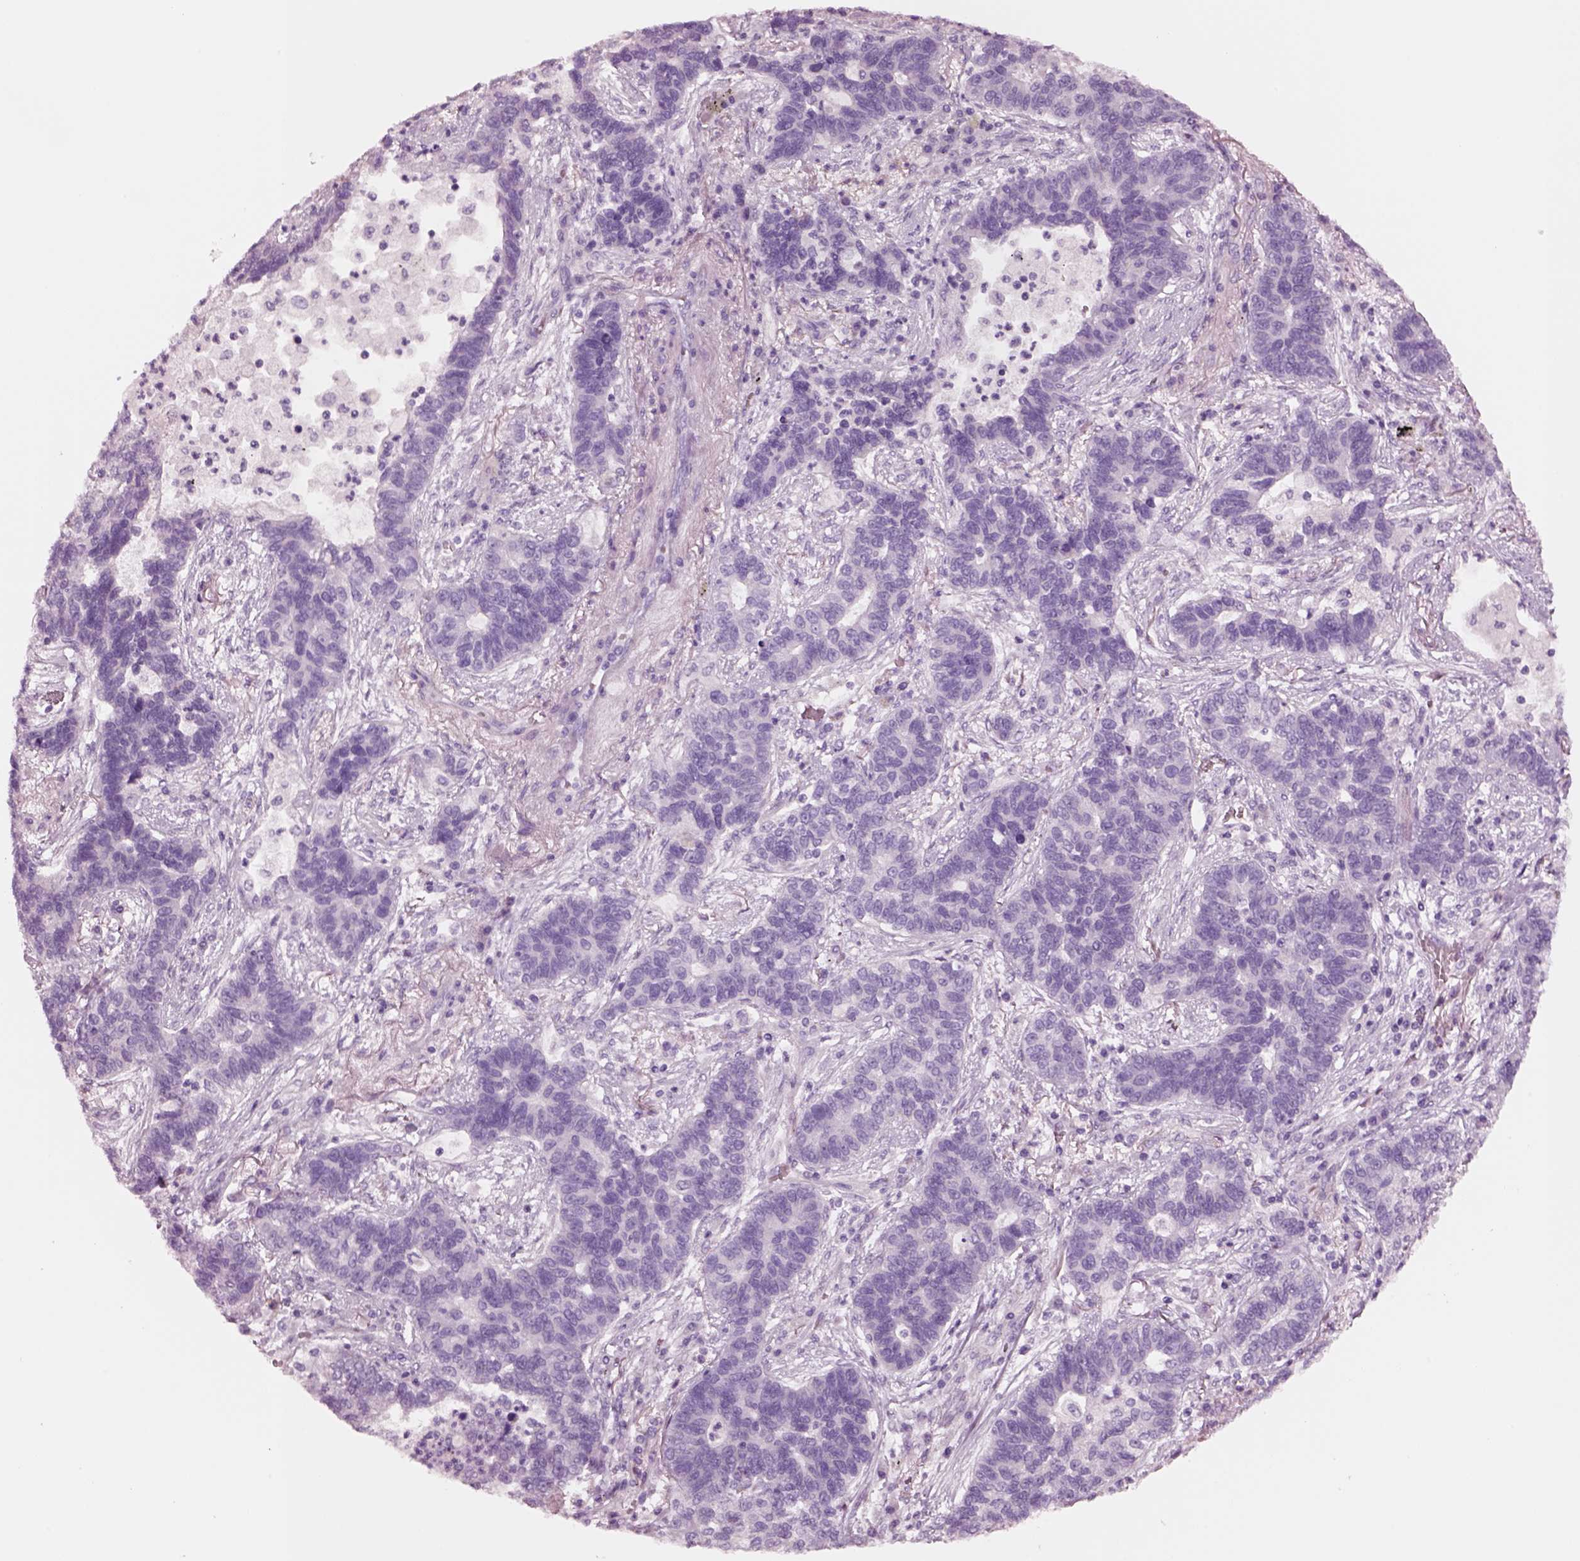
{"staining": {"intensity": "negative", "quantity": "none", "location": "none"}, "tissue": "lung cancer", "cell_type": "Tumor cells", "image_type": "cancer", "snomed": [{"axis": "morphology", "description": "Adenocarcinoma, NOS"}, {"axis": "topography", "description": "Lung"}], "caption": "A micrograph of human lung cancer is negative for staining in tumor cells. (DAB immunohistochemistry, high magnification).", "gene": "NMRK2", "patient": {"sex": "female", "age": 57}}